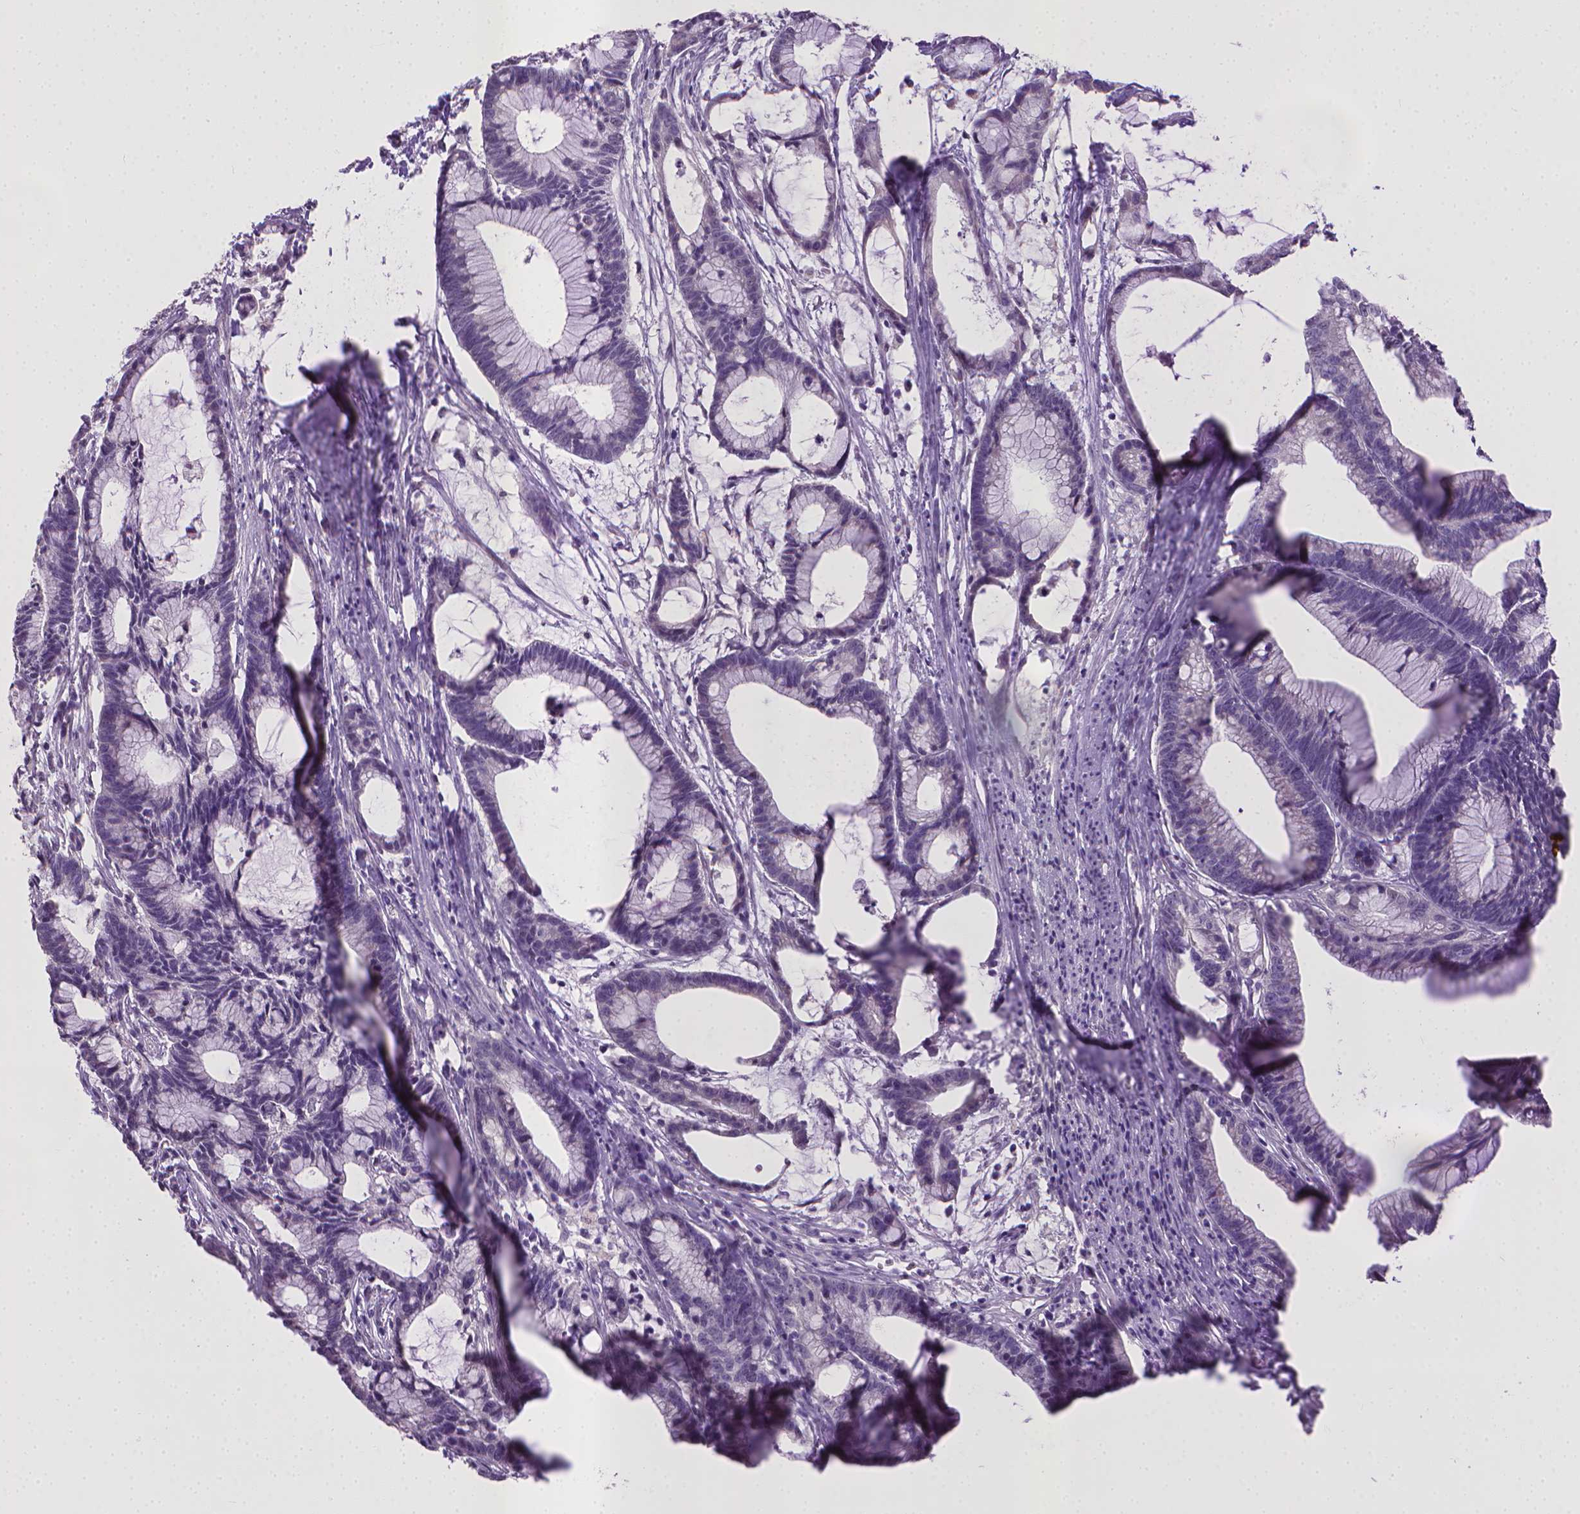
{"staining": {"intensity": "negative", "quantity": "none", "location": "none"}, "tissue": "colorectal cancer", "cell_type": "Tumor cells", "image_type": "cancer", "snomed": [{"axis": "morphology", "description": "Adenocarcinoma, NOS"}, {"axis": "topography", "description": "Colon"}], "caption": "An immunohistochemistry micrograph of colorectal adenocarcinoma is shown. There is no staining in tumor cells of colorectal adenocarcinoma.", "gene": "KMO", "patient": {"sex": "female", "age": 78}}